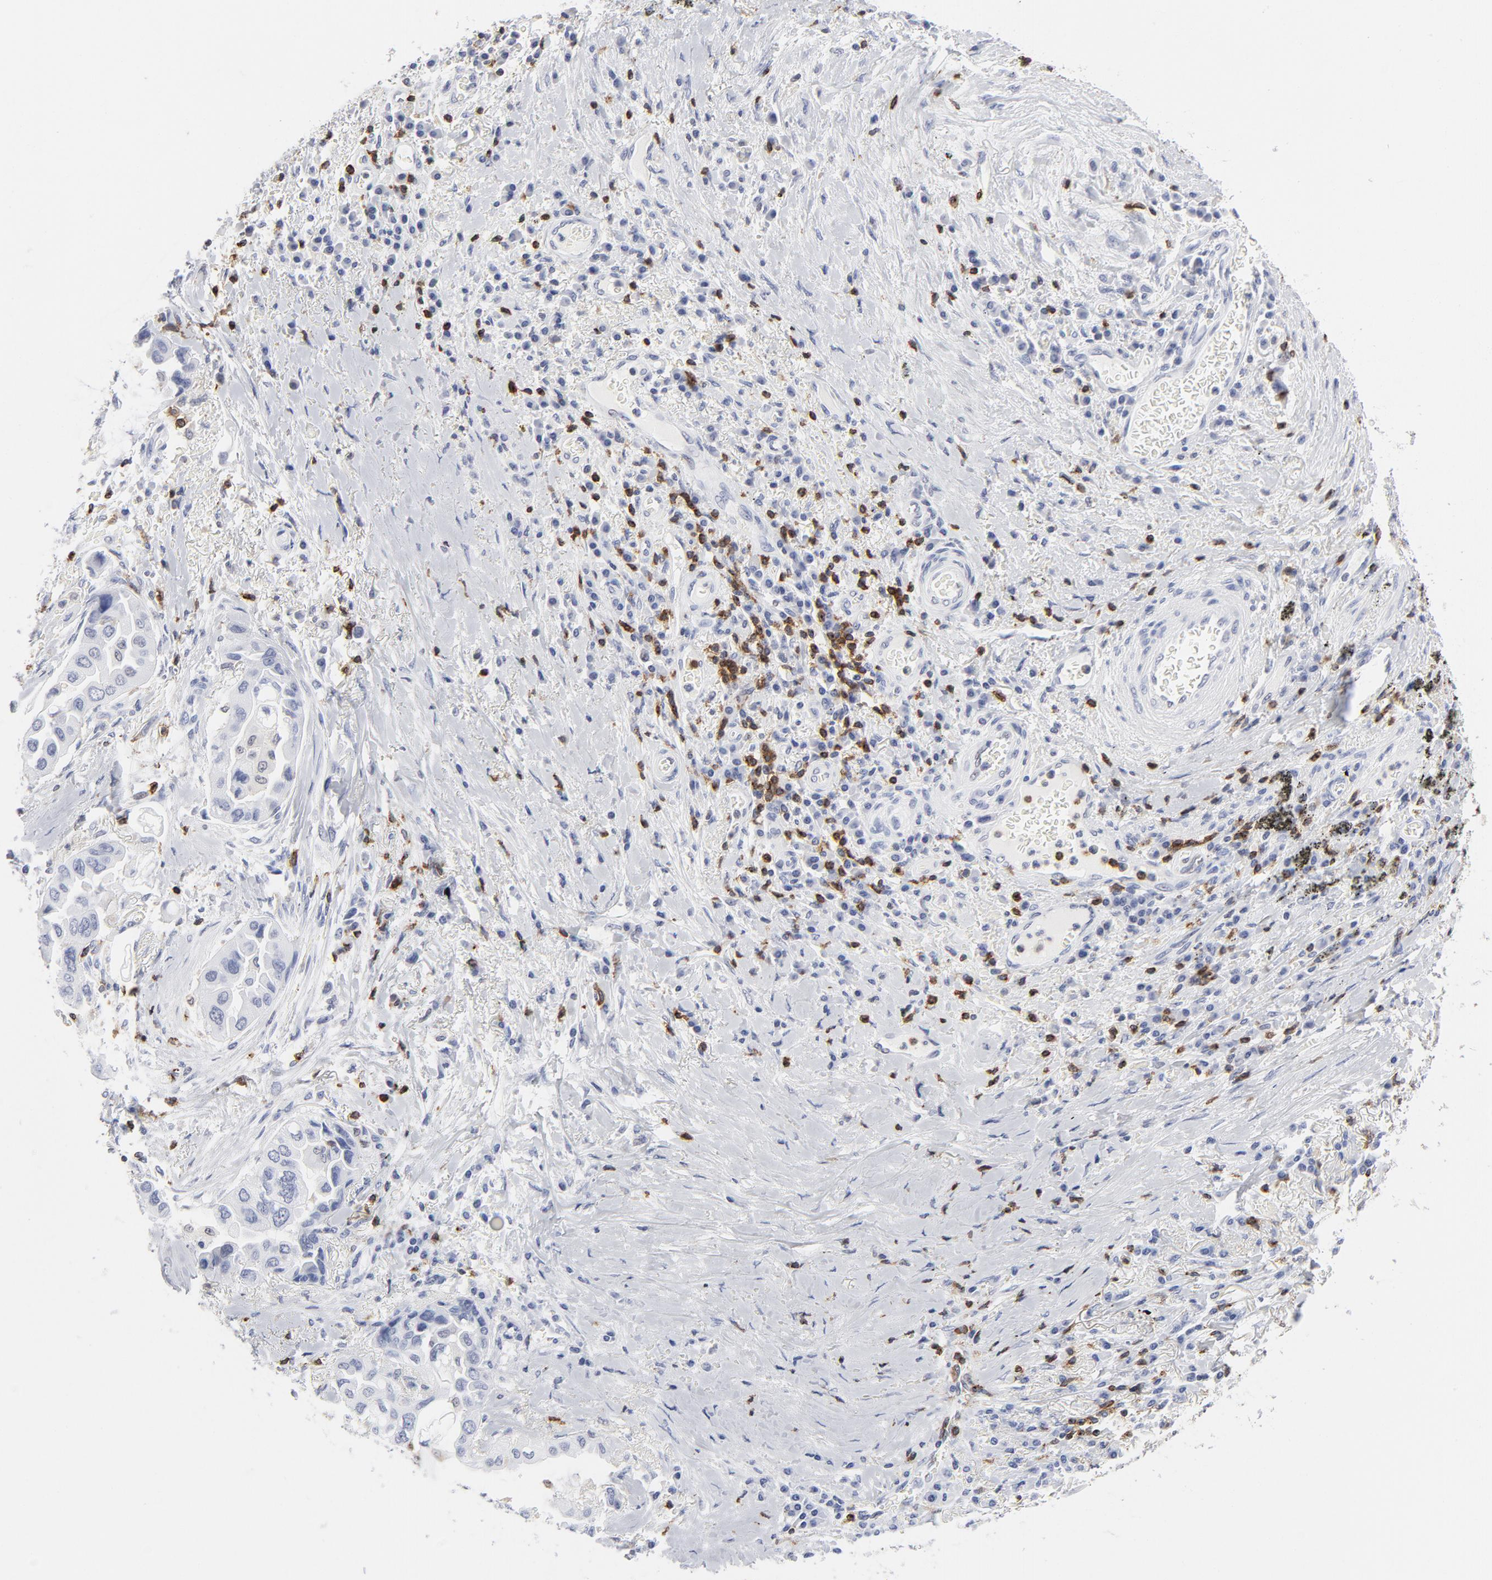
{"staining": {"intensity": "negative", "quantity": "none", "location": "none"}, "tissue": "lung cancer", "cell_type": "Tumor cells", "image_type": "cancer", "snomed": [{"axis": "morphology", "description": "Adenocarcinoma, NOS"}, {"axis": "topography", "description": "Lung"}], "caption": "Tumor cells are negative for brown protein staining in lung cancer (adenocarcinoma). (DAB (3,3'-diaminobenzidine) immunohistochemistry visualized using brightfield microscopy, high magnification).", "gene": "CD2", "patient": {"sex": "female", "age": 76}}